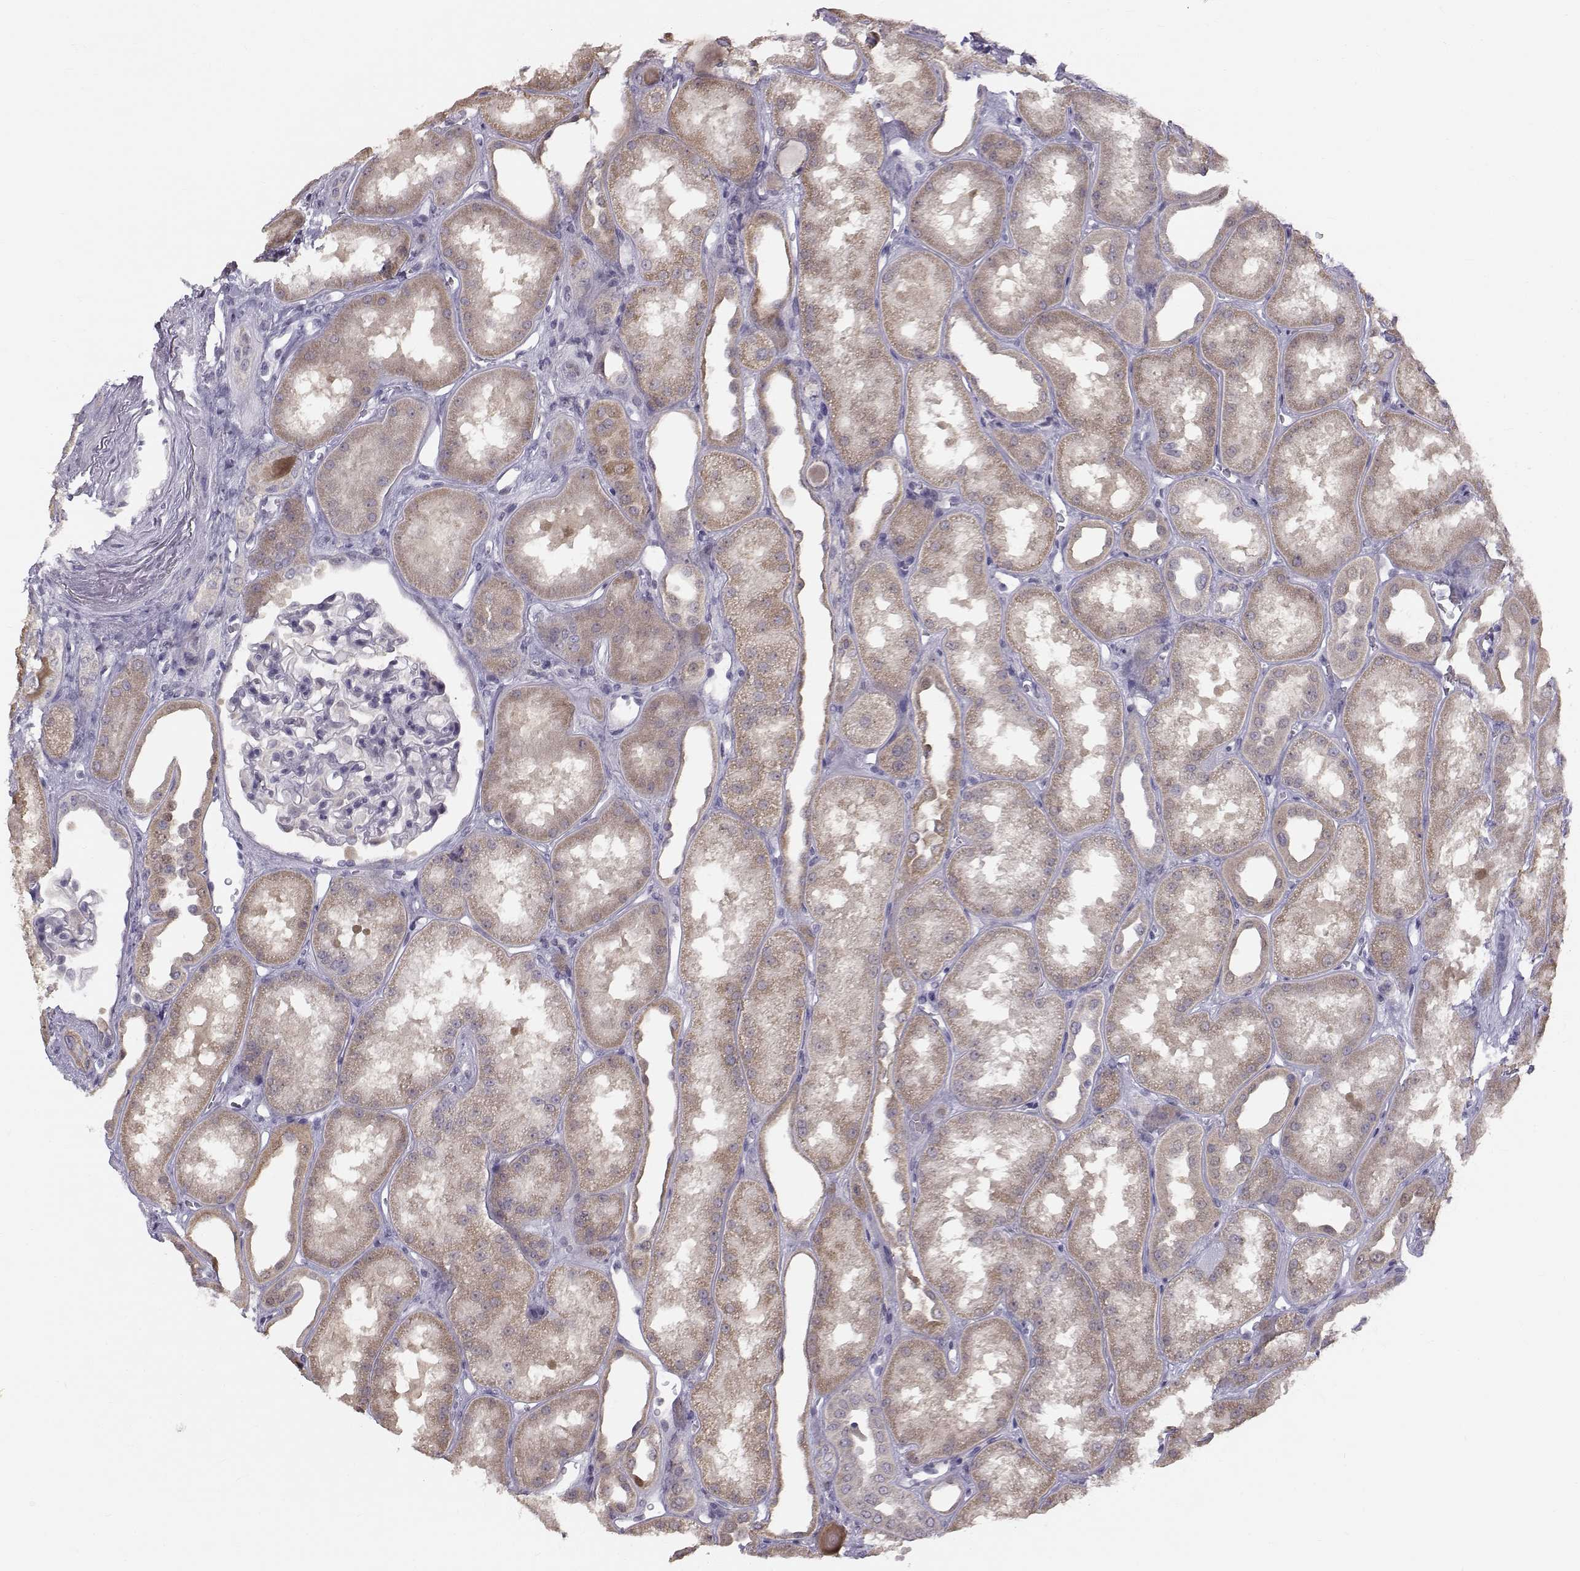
{"staining": {"intensity": "negative", "quantity": "none", "location": "none"}, "tissue": "kidney", "cell_type": "Cells in glomeruli", "image_type": "normal", "snomed": [{"axis": "morphology", "description": "Normal tissue, NOS"}, {"axis": "topography", "description": "Kidney"}], "caption": "DAB immunohistochemical staining of normal human kidney reveals no significant staining in cells in glomeruli. Nuclei are stained in blue.", "gene": "ACSL6", "patient": {"sex": "male", "age": 61}}